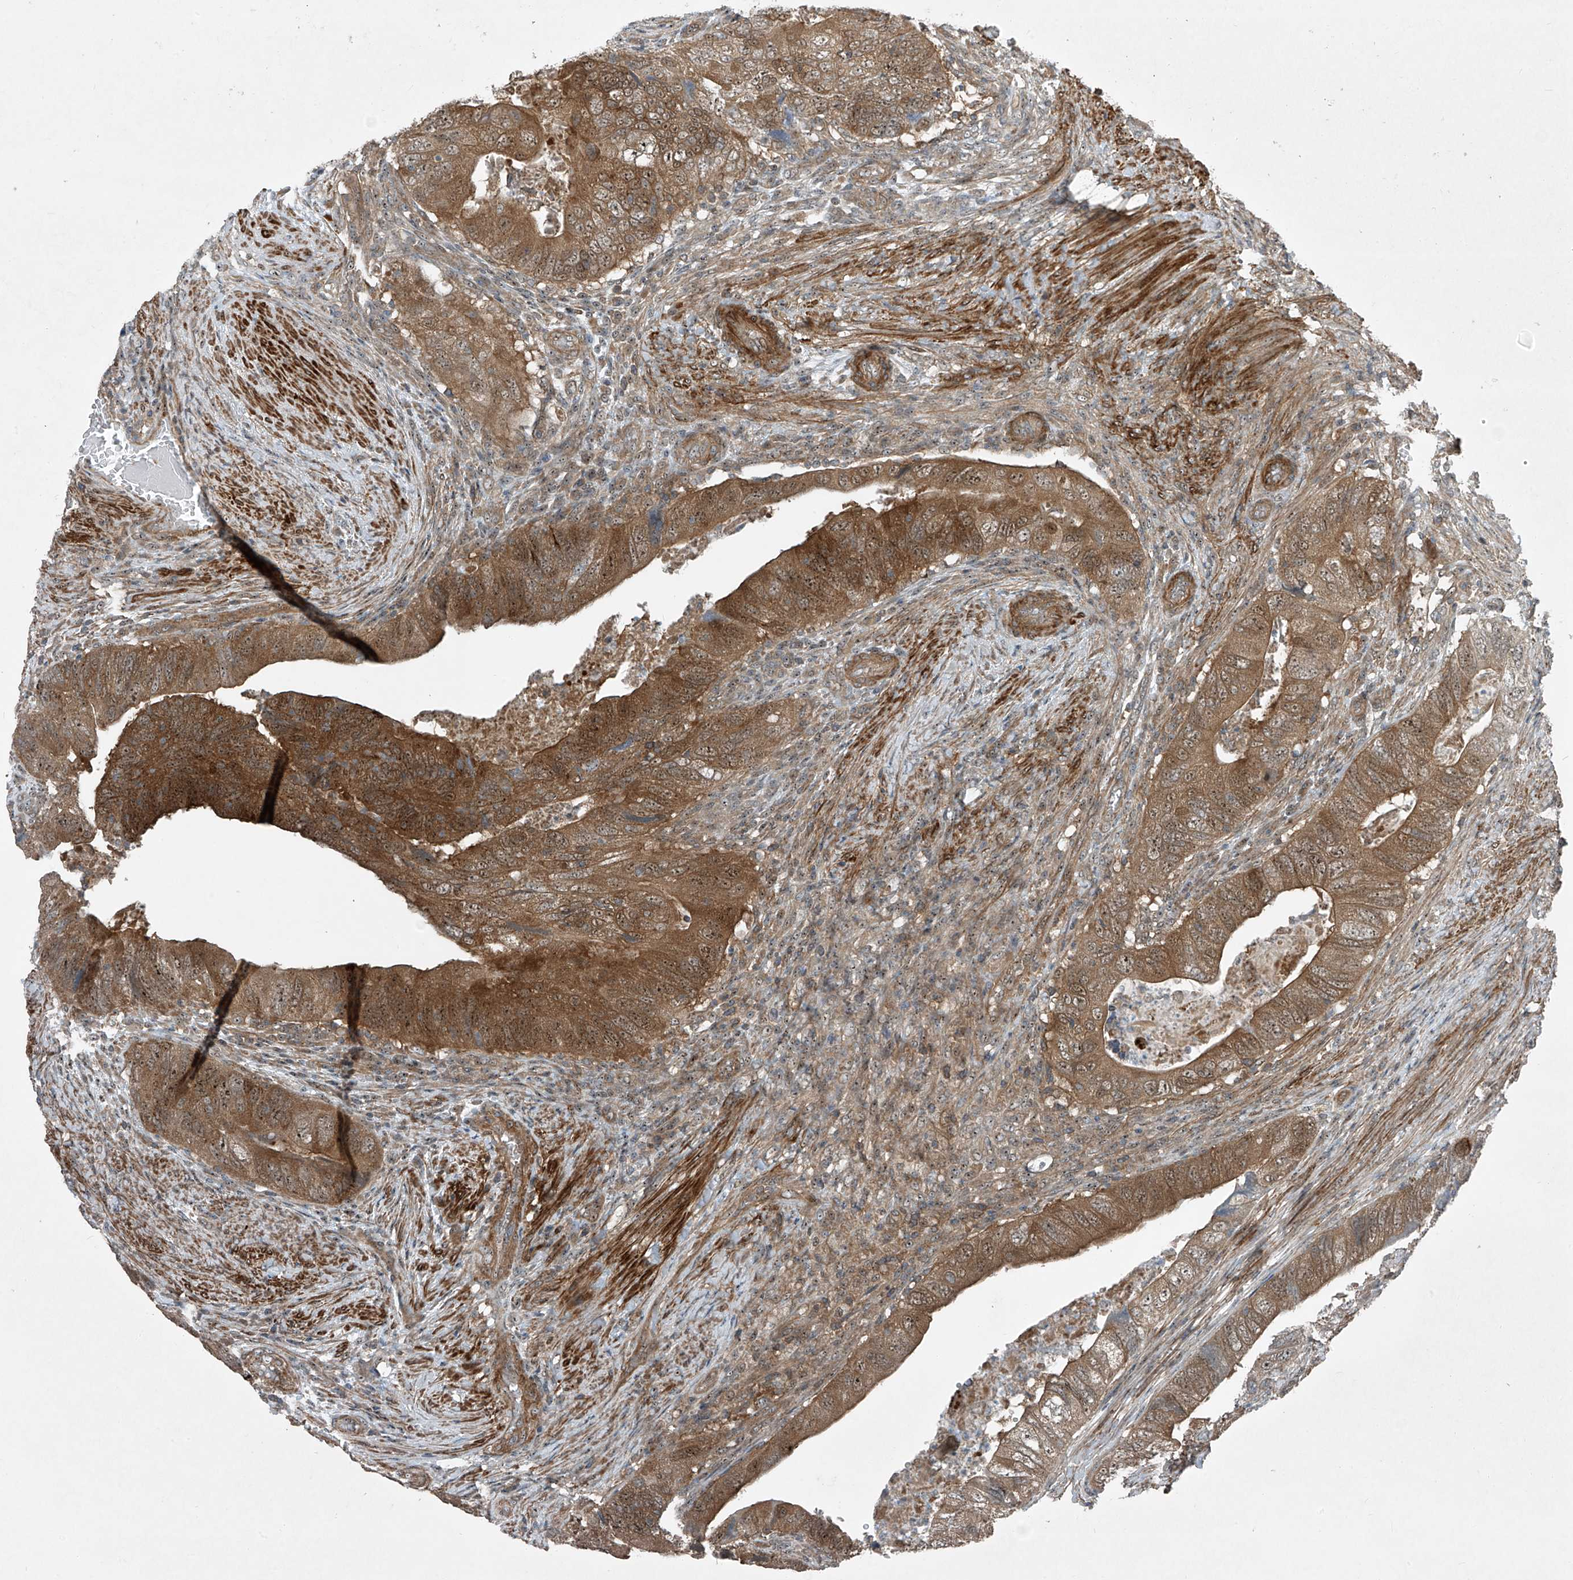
{"staining": {"intensity": "moderate", "quantity": ">75%", "location": "cytoplasmic/membranous,nuclear"}, "tissue": "colorectal cancer", "cell_type": "Tumor cells", "image_type": "cancer", "snomed": [{"axis": "morphology", "description": "Adenocarcinoma, NOS"}, {"axis": "topography", "description": "Rectum"}], "caption": "Protein analysis of adenocarcinoma (colorectal) tissue demonstrates moderate cytoplasmic/membranous and nuclear expression in approximately >75% of tumor cells.", "gene": "PPCS", "patient": {"sex": "male", "age": 63}}